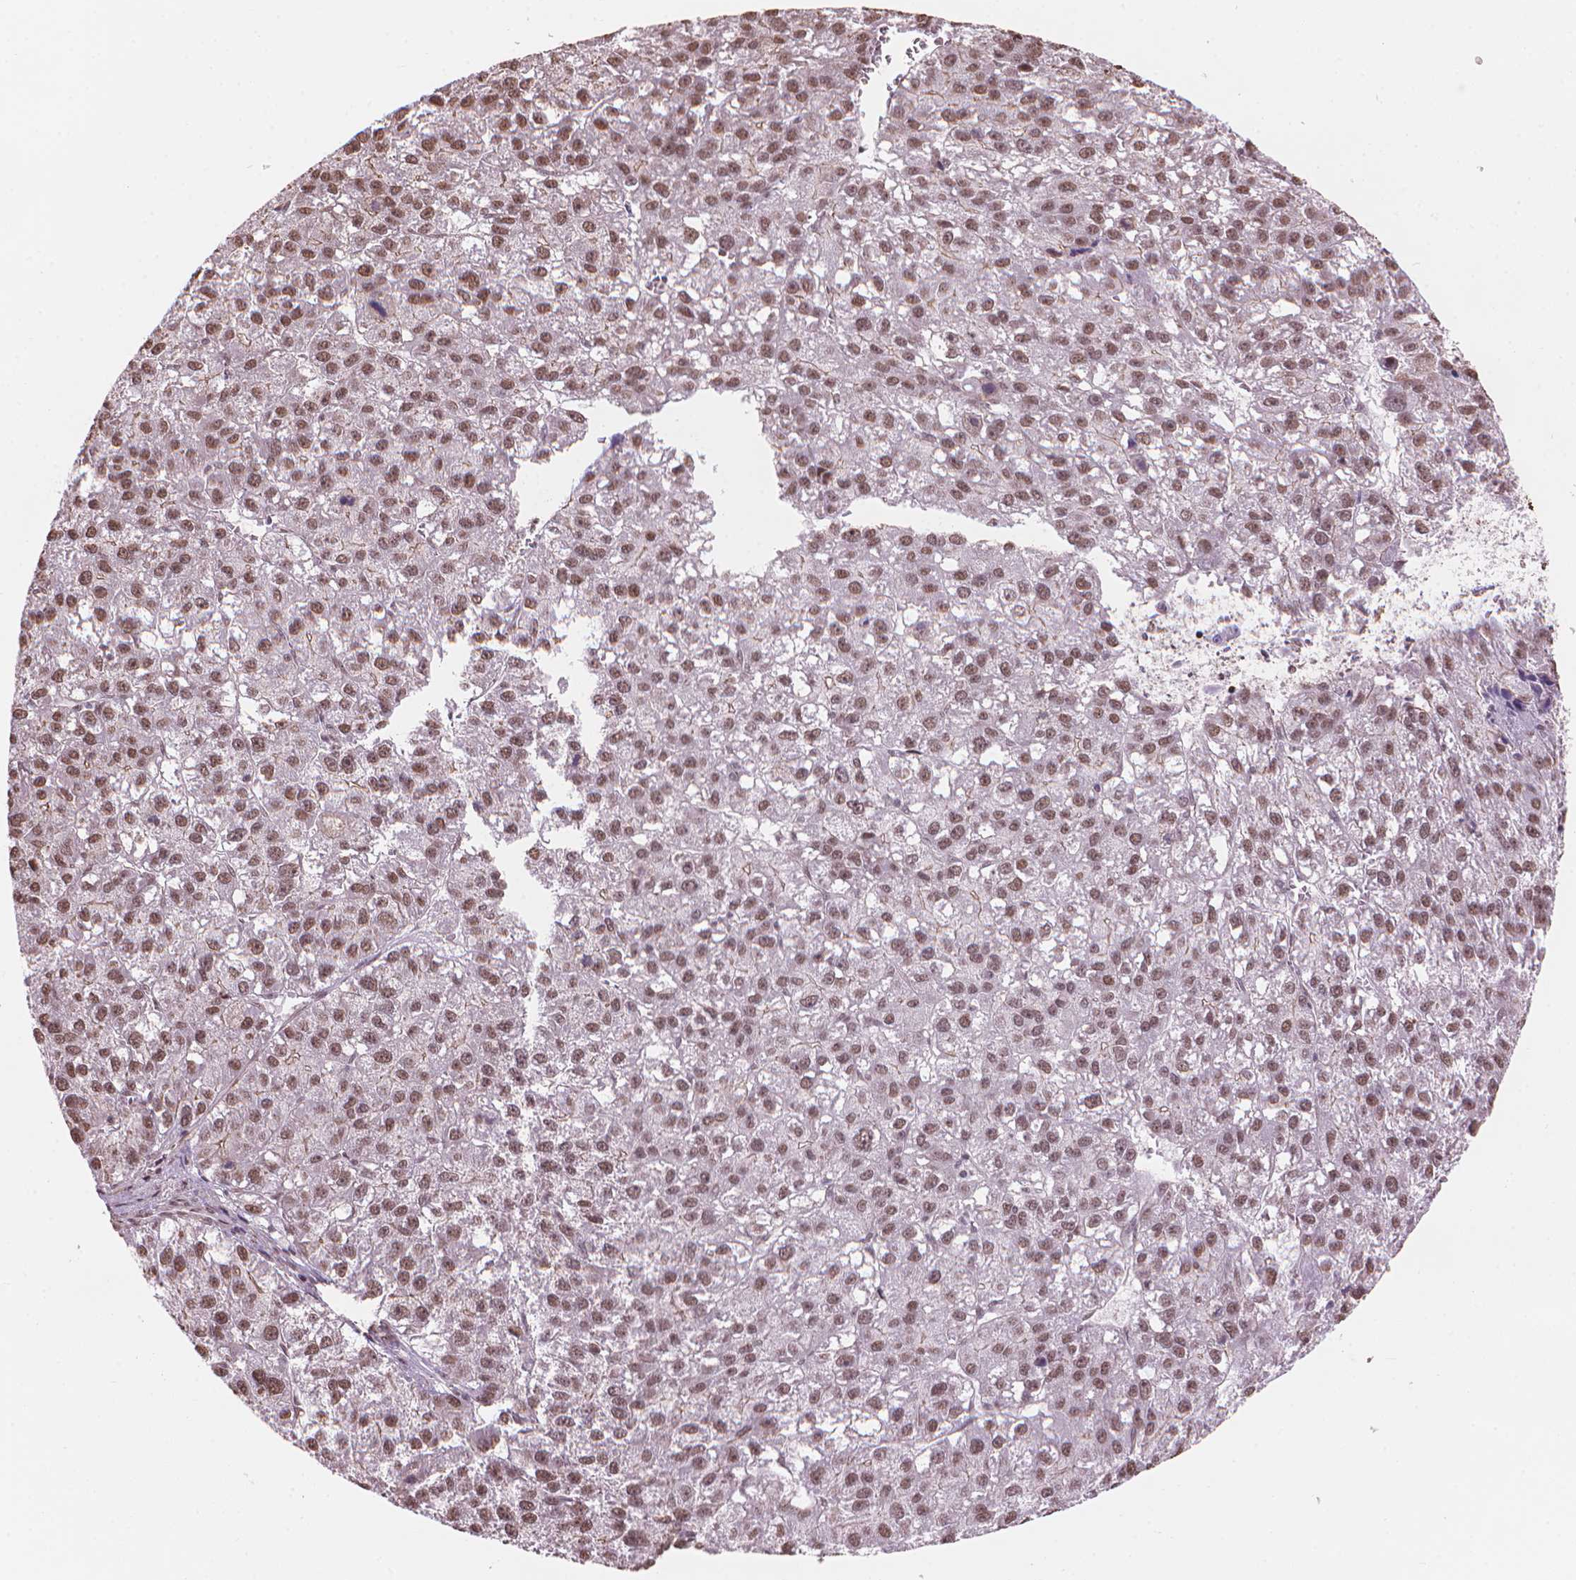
{"staining": {"intensity": "moderate", "quantity": ">75%", "location": "nuclear"}, "tissue": "liver cancer", "cell_type": "Tumor cells", "image_type": "cancer", "snomed": [{"axis": "morphology", "description": "Carcinoma, Hepatocellular, NOS"}, {"axis": "topography", "description": "Liver"}], "caption": "This is a photomicrograph of immunohistochemistry (IHC) staining of liver cancer, which shows moderate positivity in the nuclear of tumor cells.", "gene": "HOXD4", "patient": {"sex": "female", "age": 70}}